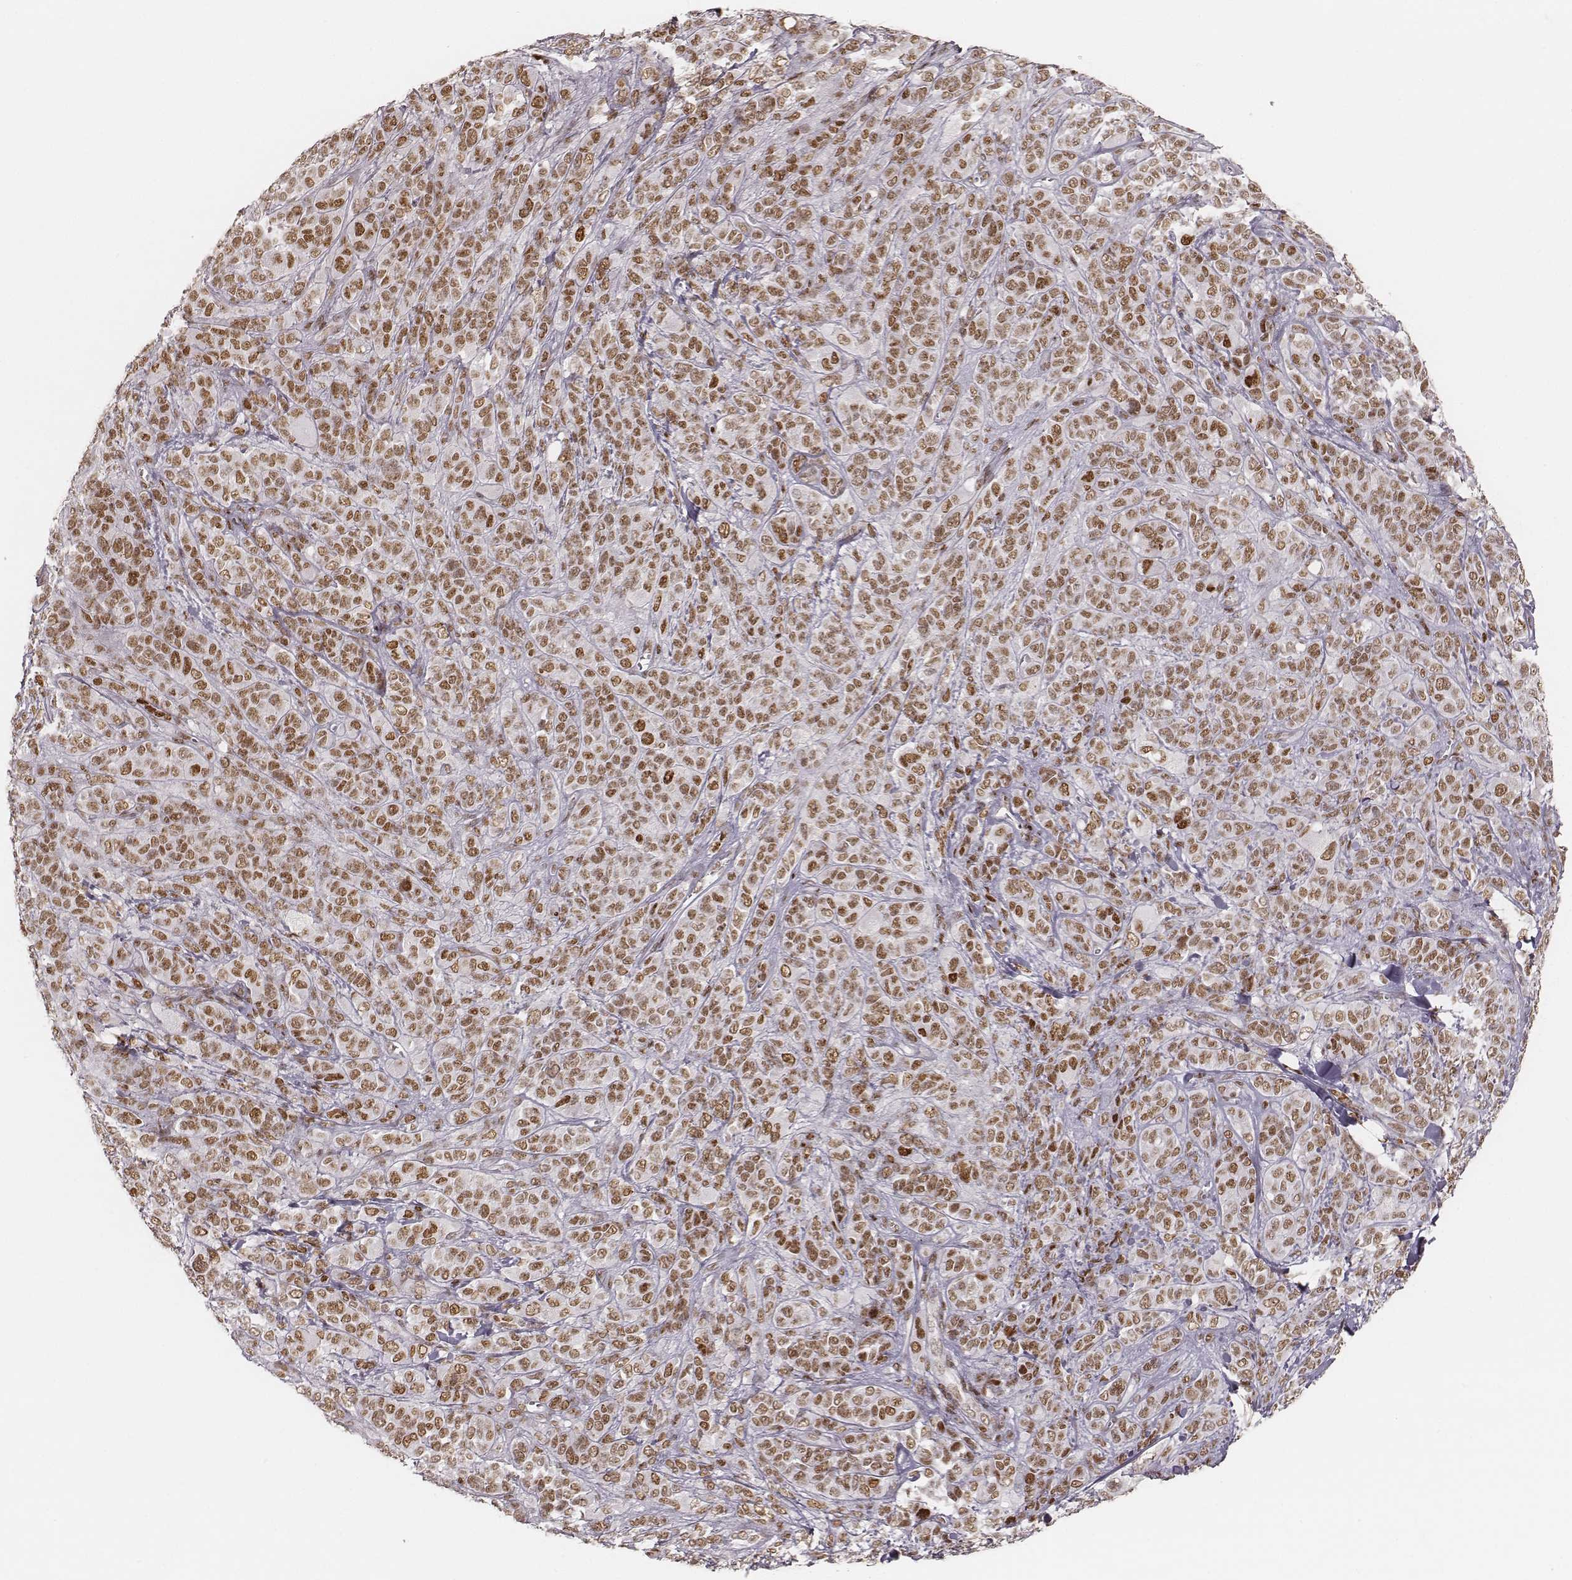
{"staining": {"intensity": "strong", "quantity": ">75%", "location": "nuclear"}, "tissue": "melanoma", "cell_type": "Tumor cells", "image_type": "cancer", "snomed": [{"axis": "morphology", "description": "Malignant melanoma, NOS"}, {"axis": "topography", "description": "Skin"}], "caption": "This micrograph shows IHC staining of human melanoma, with high strong nuclear positivity in approximately >75% of tumor cells.", "gene": "HNRNPC", "patient": {"sex": "female", "age": 87}}